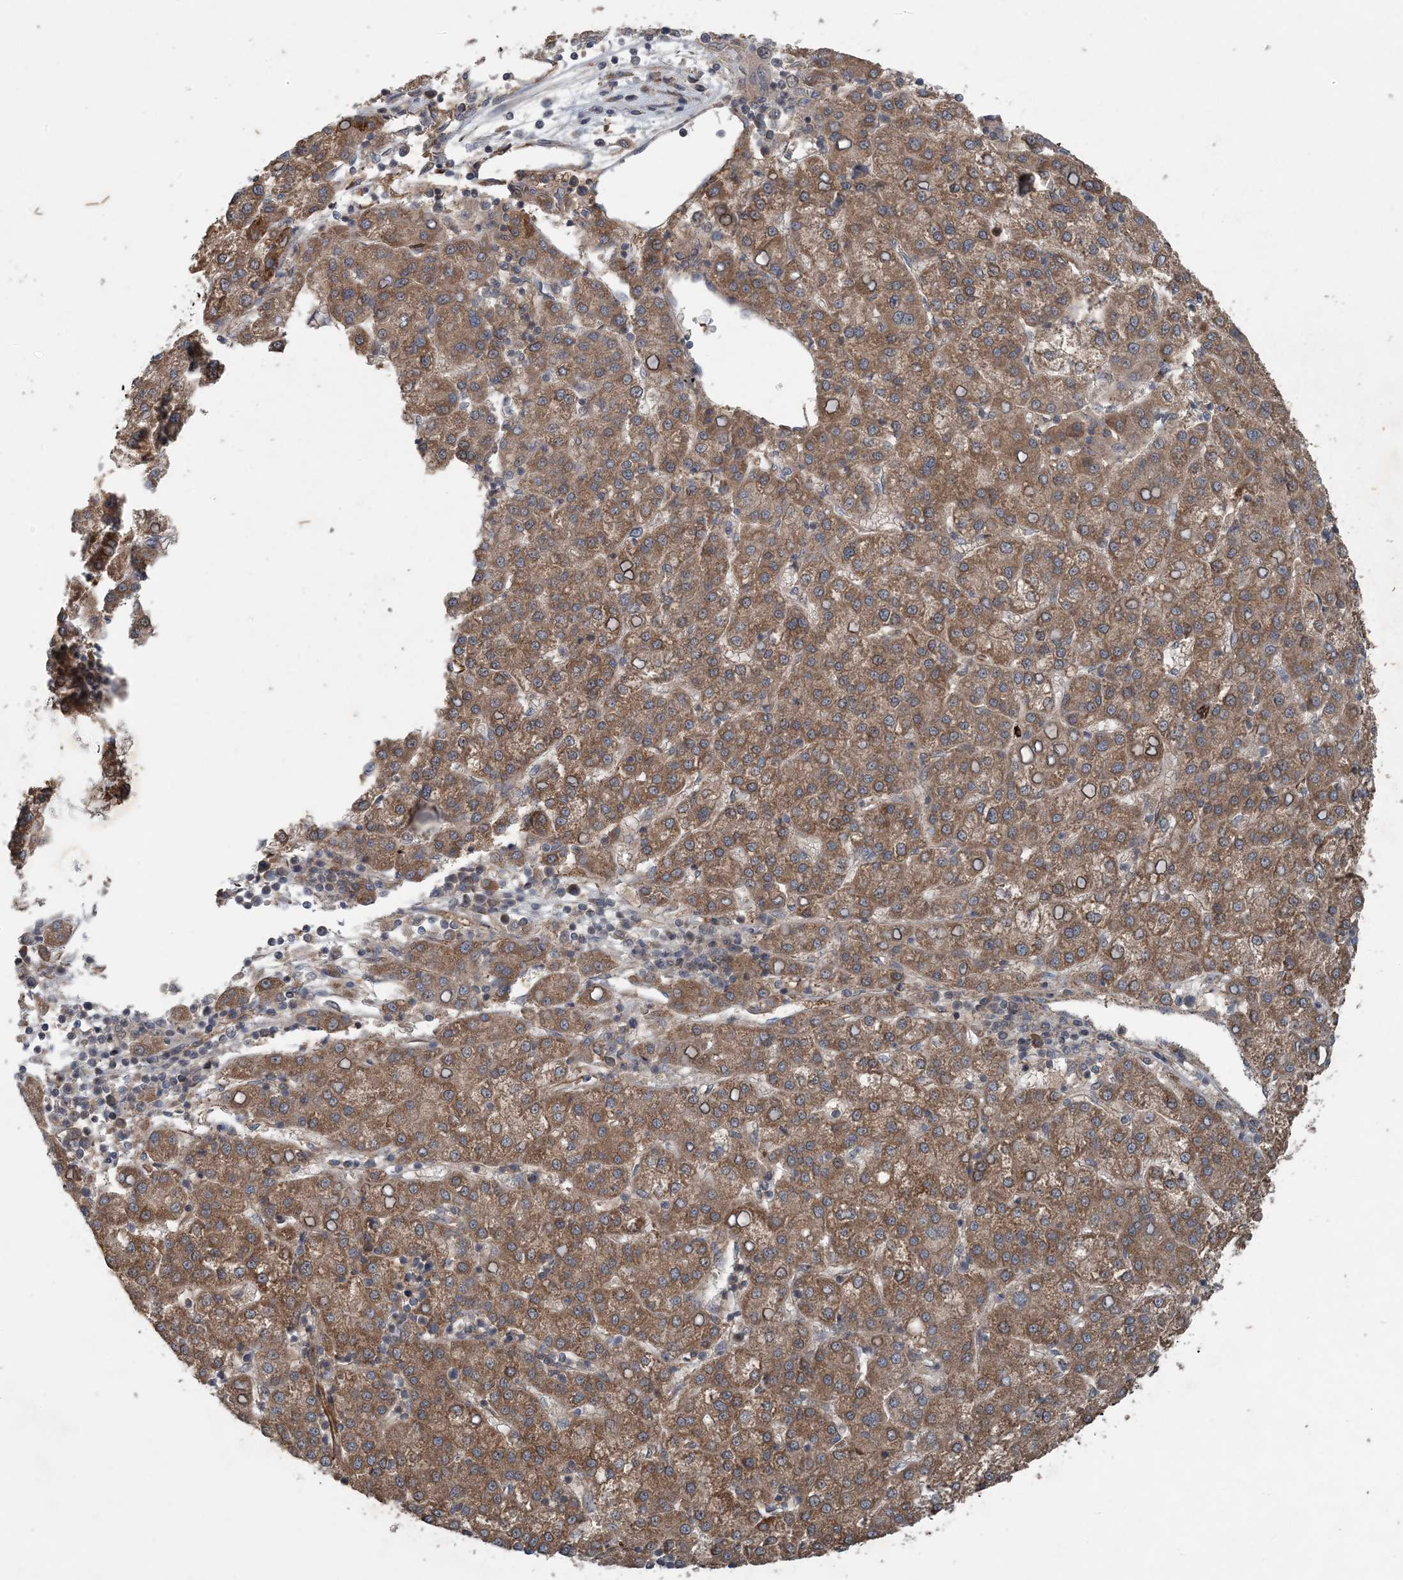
{"staining": {"intensity": "moderate", "quantity": ">75%", "location": "cytoplasmic/membranous"}, "tissue": "liver cancer", "cell_type": "Tumor cells", "image_type": "cancer", "snomed": [{"axis": "morphology", "description": "Carcinoma, Hepatocellular, NOS"}, {"axis": "topography", "description": "Liver"}], "caption": "Liver cancer (hepatocellular carcinoma) stained with DAB immunohistochemistry reveals medium levels of moderate cytoplasmic/membranous positivity in approximately >75% of tumor cells.", "gene": "MYO9B", "patient": {"sex": "female", "age": 58}}